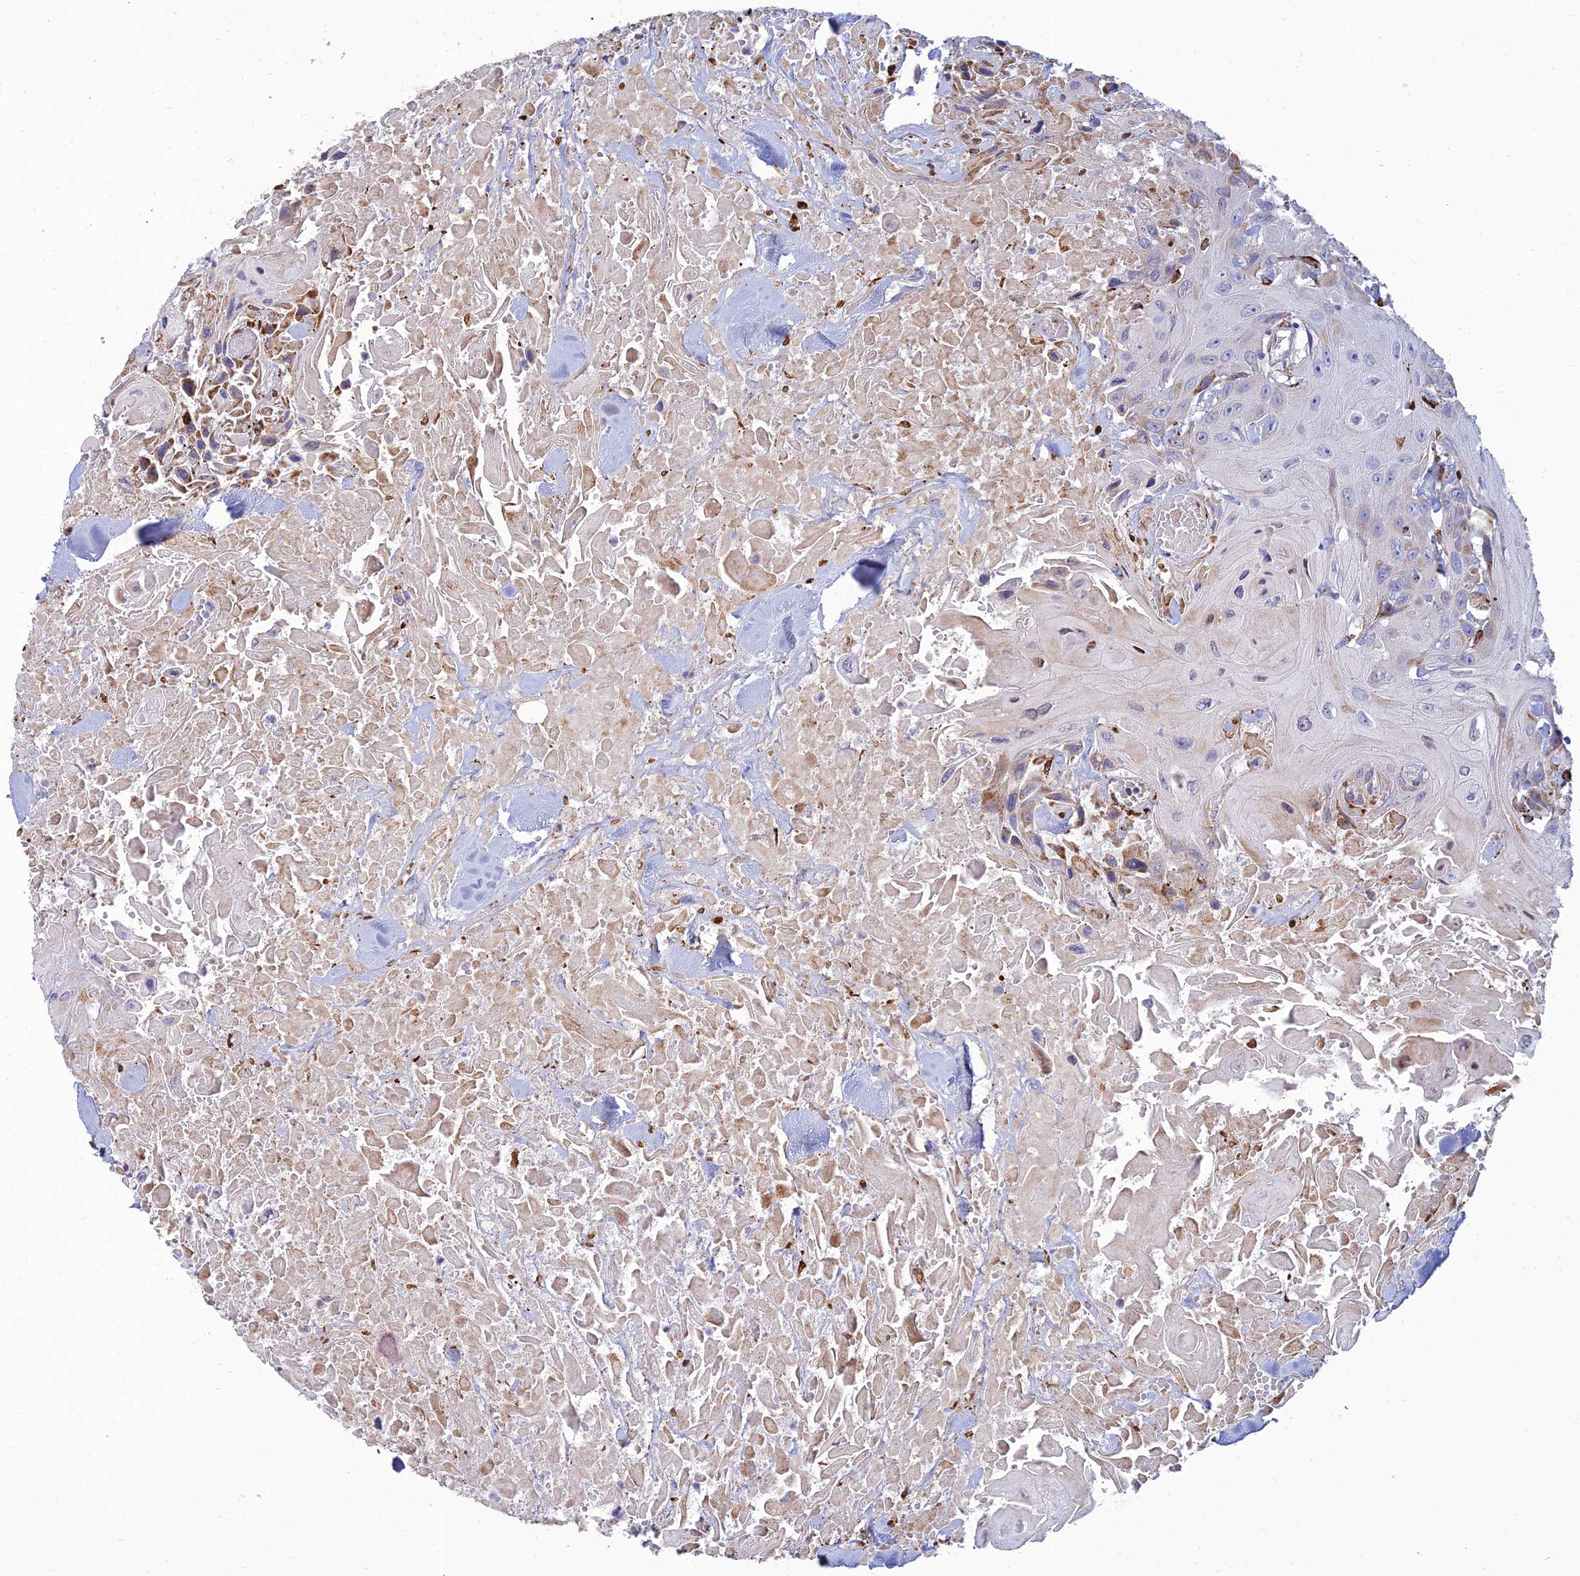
{"staining": {"intensity": "negative", "quantity": "none", "location": "none"}, "tissue": "head and neck cancer", "cell_type": "Tumor cells", "image_type": "cancer", "snomed": [{"axis": "morphology", "description": "Squamous cell carcinoma, NOS"}, {"axis": "topography", "description": "Head-Neck"}], "caption": "Head and neck cancer stained for a protein using immunohistochemistry (IHC) demonstrates no positivity tumor cells.", "gene": "RCN3", "patient": {"sex": "male", "age": 81}}